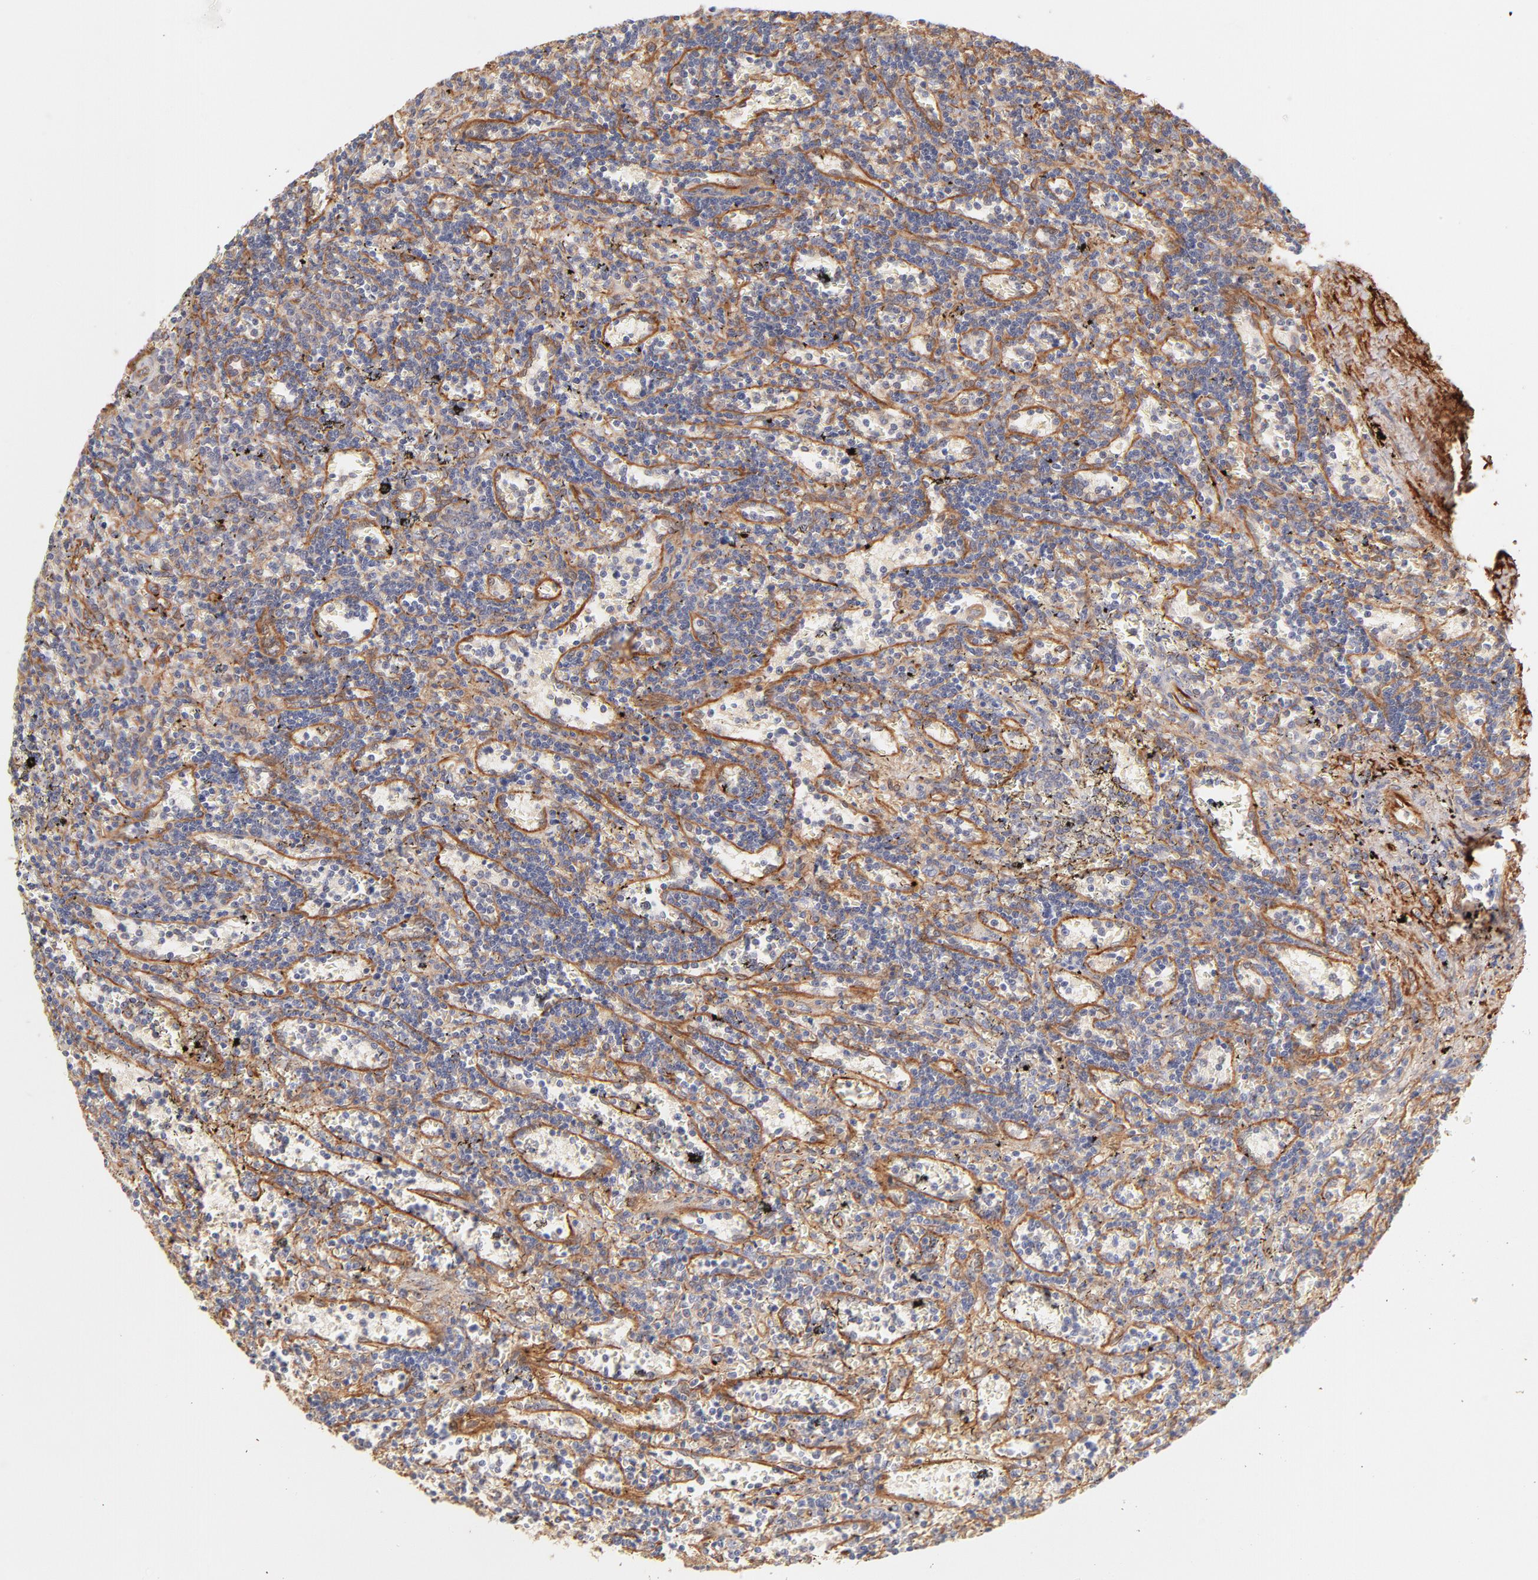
{"staining": {"intensity": "weak", "quantity": "25%-75%", "location": "cytoplasmic/membranous"}, "tissue": "lymphoma", "cell_type": "Tumor cells", "image_type": "cancer", "snomed": [{"axis": "morphology", "description": "Malignant lymphoma, non-Hodgkin's type, Low grade"}, {"axis": "topography", "description": "Spleen"}], "caption": "Lymphoma tissue exhibits weak cytoplasmic/membranous expression in about 25%-75% of tumor cells, visualized by immunohistochemistry.", "gene": "LDLRAP1", "patient": {"sex": "male", "age": 60}}